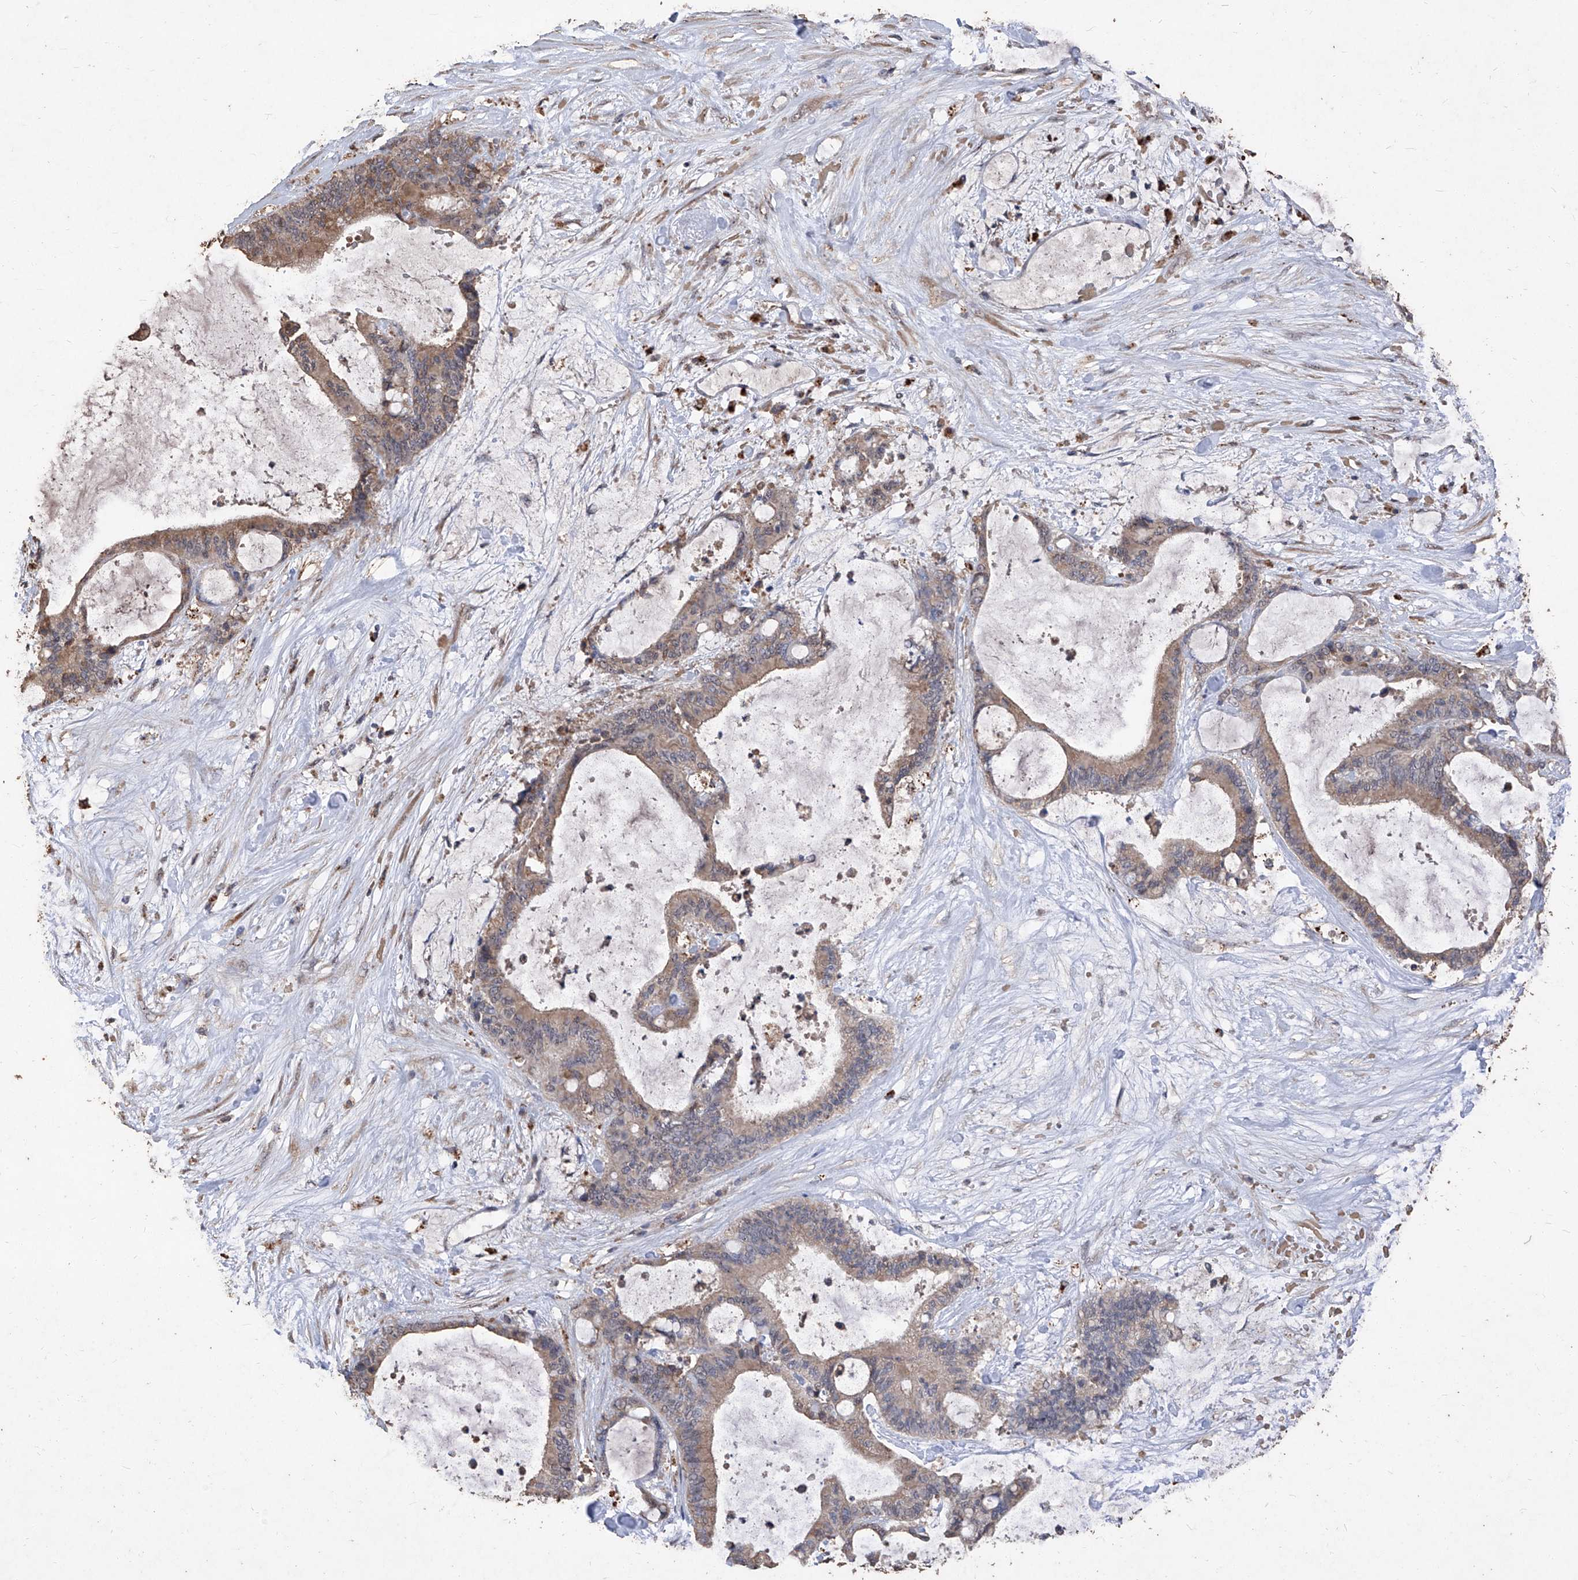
{"staining": {"intensity": "weak", "quantity": ">75%", "location": "cytoplasmic/membranous"}, "tissue": "liver cancer", "cell_type": "Tumor cells", "image_type": "cancer", "snomed": [{"axis": "morphology", "description": "Cholangiocarcinoma"}, {"axis": "topography", "description": "Liver"}], "caption": "Tumor cells display low levels of weak cytoplasmic/membranous expression in about >75% of cells in human liver cholangiocarcinoma. Immunohistochemistry (ihc) stains the protein in brown and the nuclei are stained blue.", "gene": "EML1", "patient": {"sex": "female", "age": 73}}